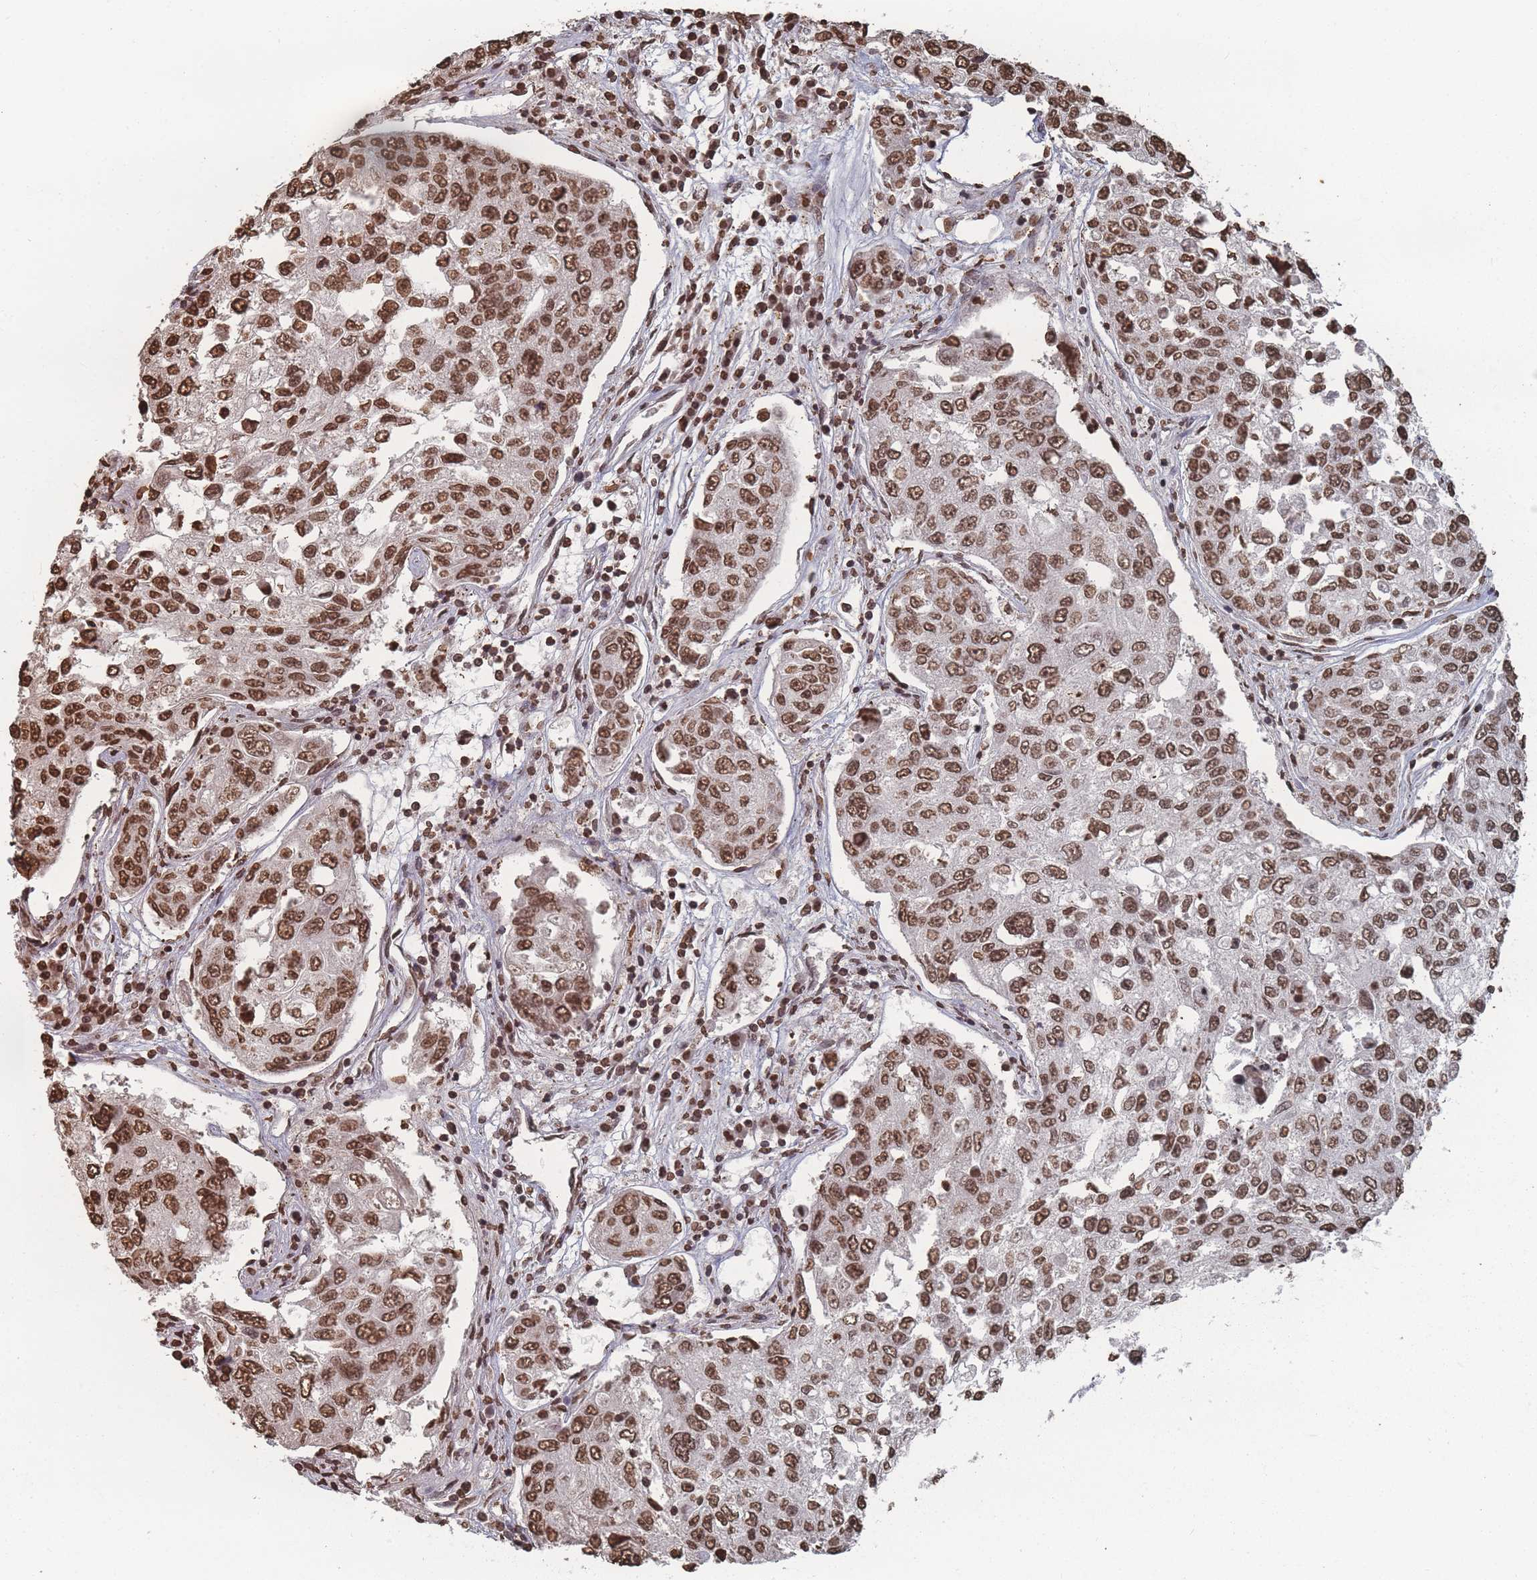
{"staining": {"intensity": "strong", "quantity": ">75%", "location": "nuclear"}, "tissue": "urothelial cancer", "cell_type": "Tumor cells", "image_type": "cancer", "snomed": [{"axis": "morphology", "description": "Urothelial carcinoma, High grade"}, {"axis": "topography", "description": "Lymph node"}, {"axis": "topography", "description": "Urinary bladder"}], "caption": "Brown immunohistochemical staining in urothelial carcinoma (high-grade) shows strong nuclear expression in about >75% of tumor cells.", "gene": "PLEKHG5", "patient": {"sex": "male", "age": 51}}